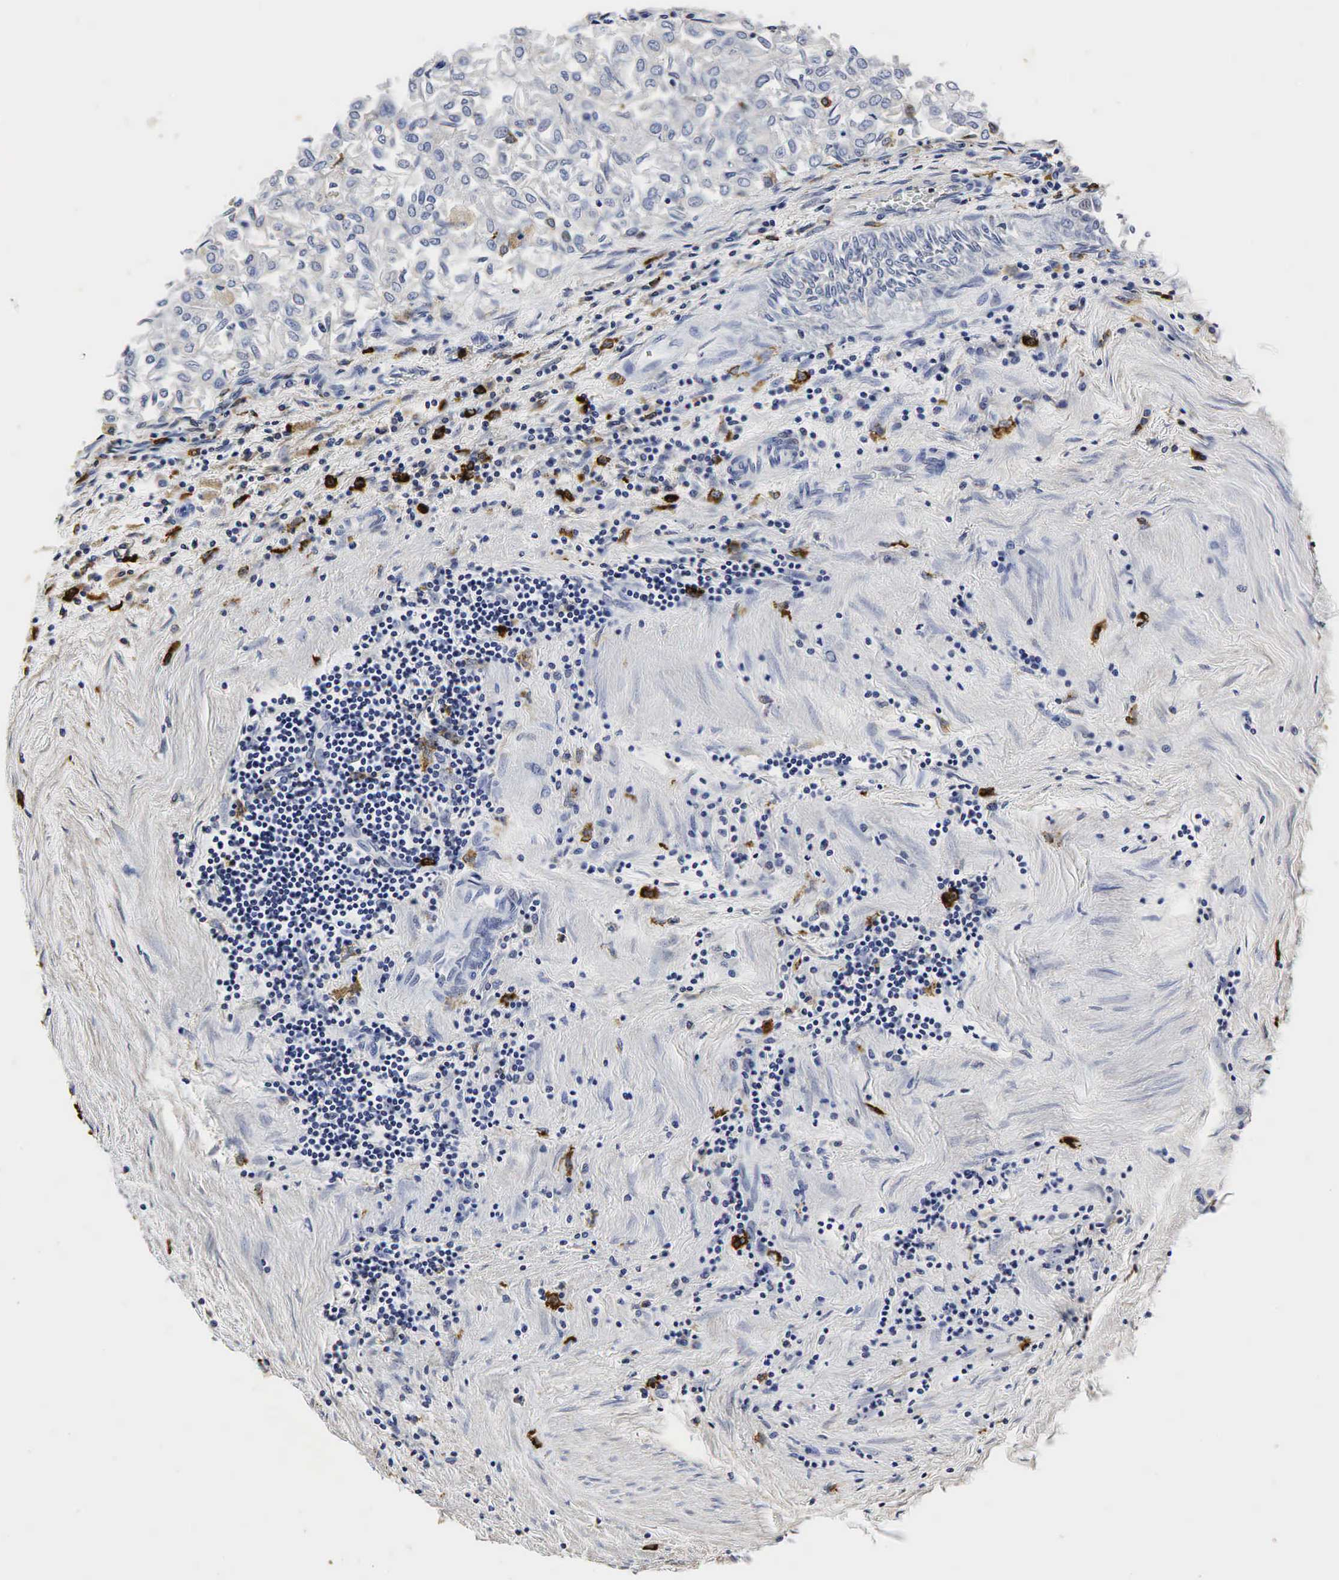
{"staining": {"intensity": "negative", "quantity": "none", "location": "none"}, "tissue": "urothelial cancer", "cell_type": "Tumor cells", "image_type": "cancer", "snomed": [{"axis": "morphology", "description": "Urothelial carcinoma, Low grade"}, {"axis": "topography", "description": "Urinary bladder"}], "caption": "Photomicrograph shows no protein staining in tumor cells of low-grade urothelial carcinoma tissue.", "gene": "LYZ", "patient": {"sex": "male", "age": 64}}